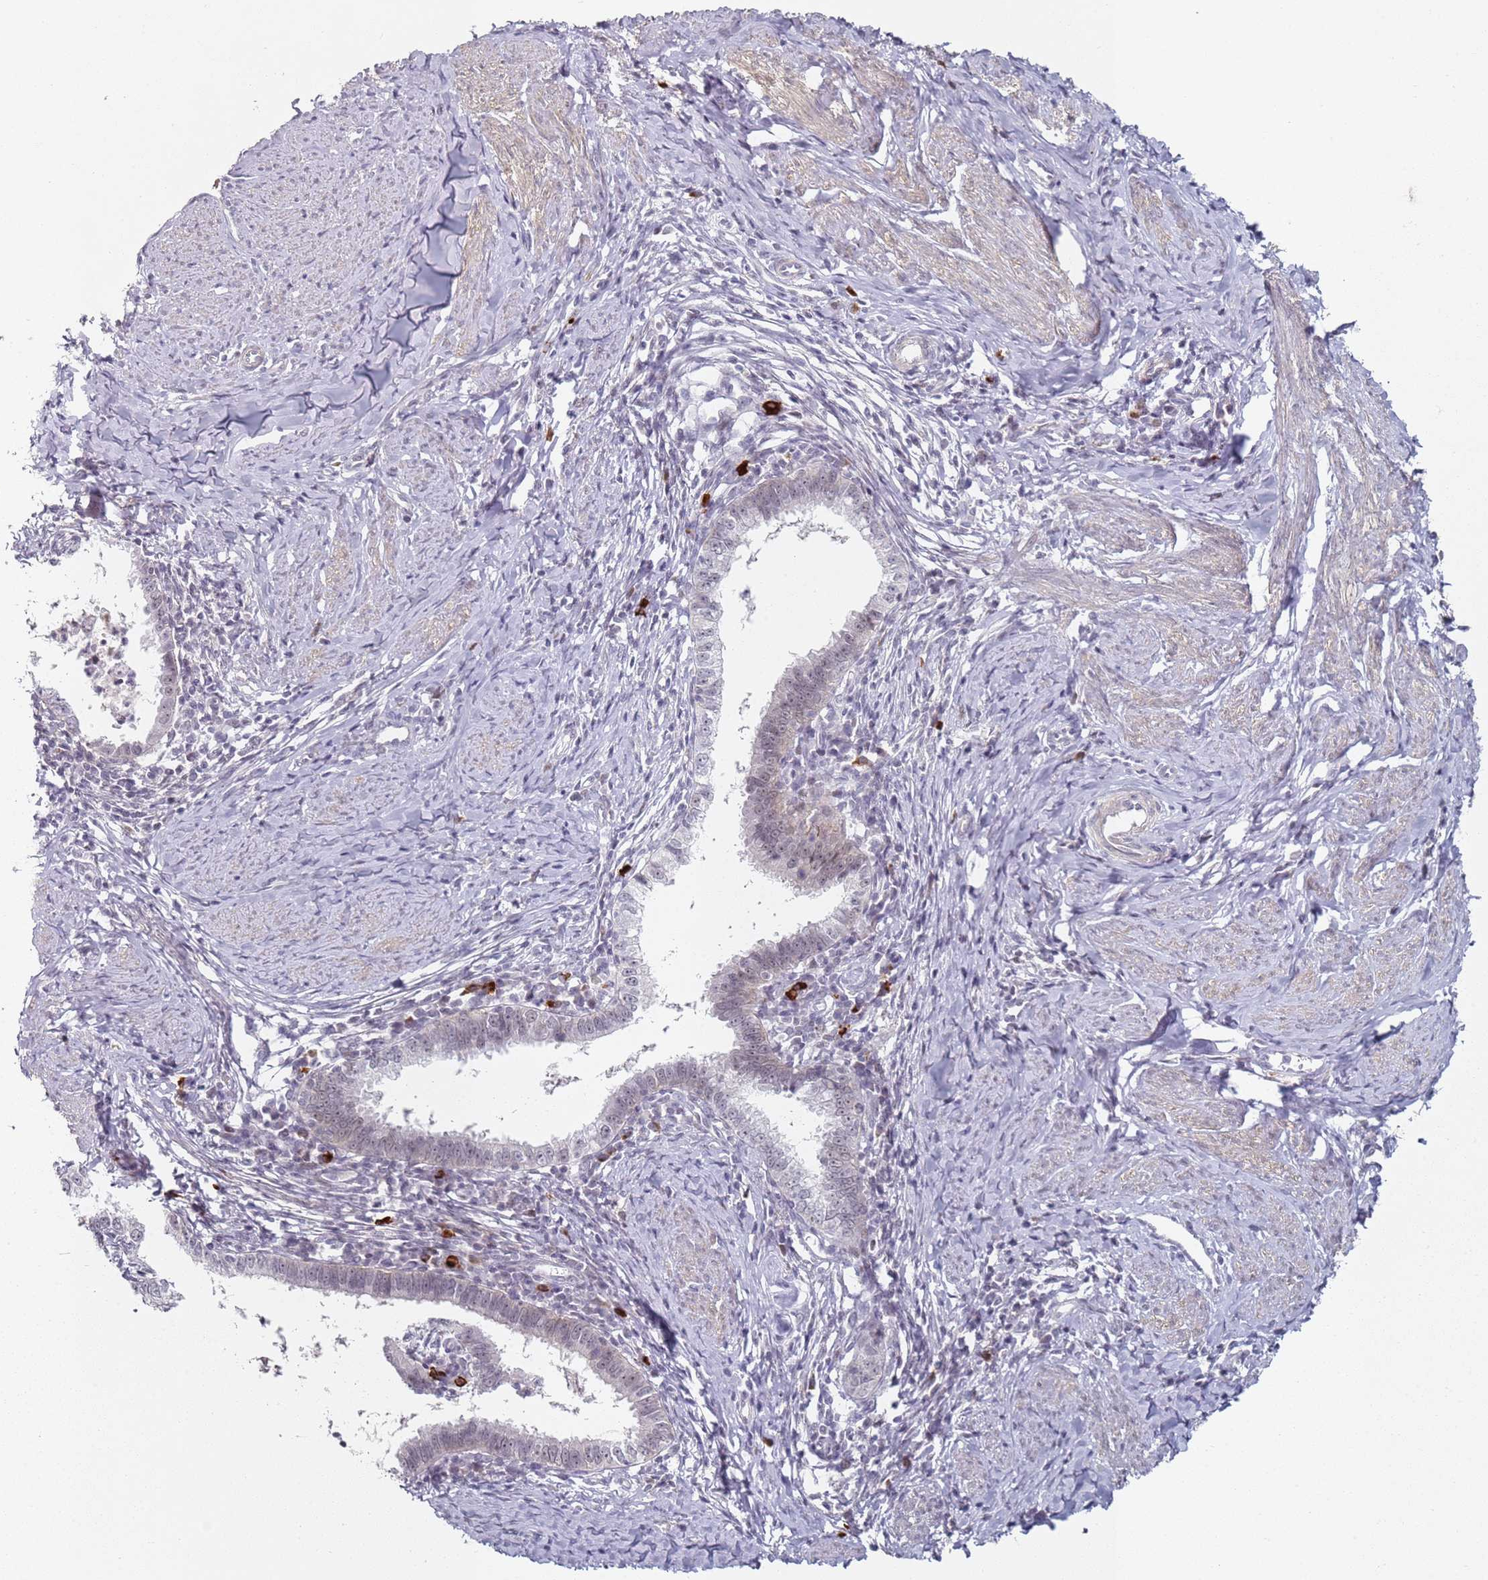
{"staining": {"intensity": "weak", "quantity": "<25%", "location": "nuclear"}, "tissue": "cervical cancer", "cell_type": "Tumor cells", "image_type": "cancer", "snomed": [{"axis": "morphology", "description": "Adenocarcinoma, NOS"}, {"axis": "topography", "description": "Cervix"}], "caption": "IHC histopathology image of human cervical adenocarcinoma stained for a protein (brown), which exhibits no positivity in tumor cells.", "gene": "ATF6B", "patient": {"sex": "female", "age": 36}}